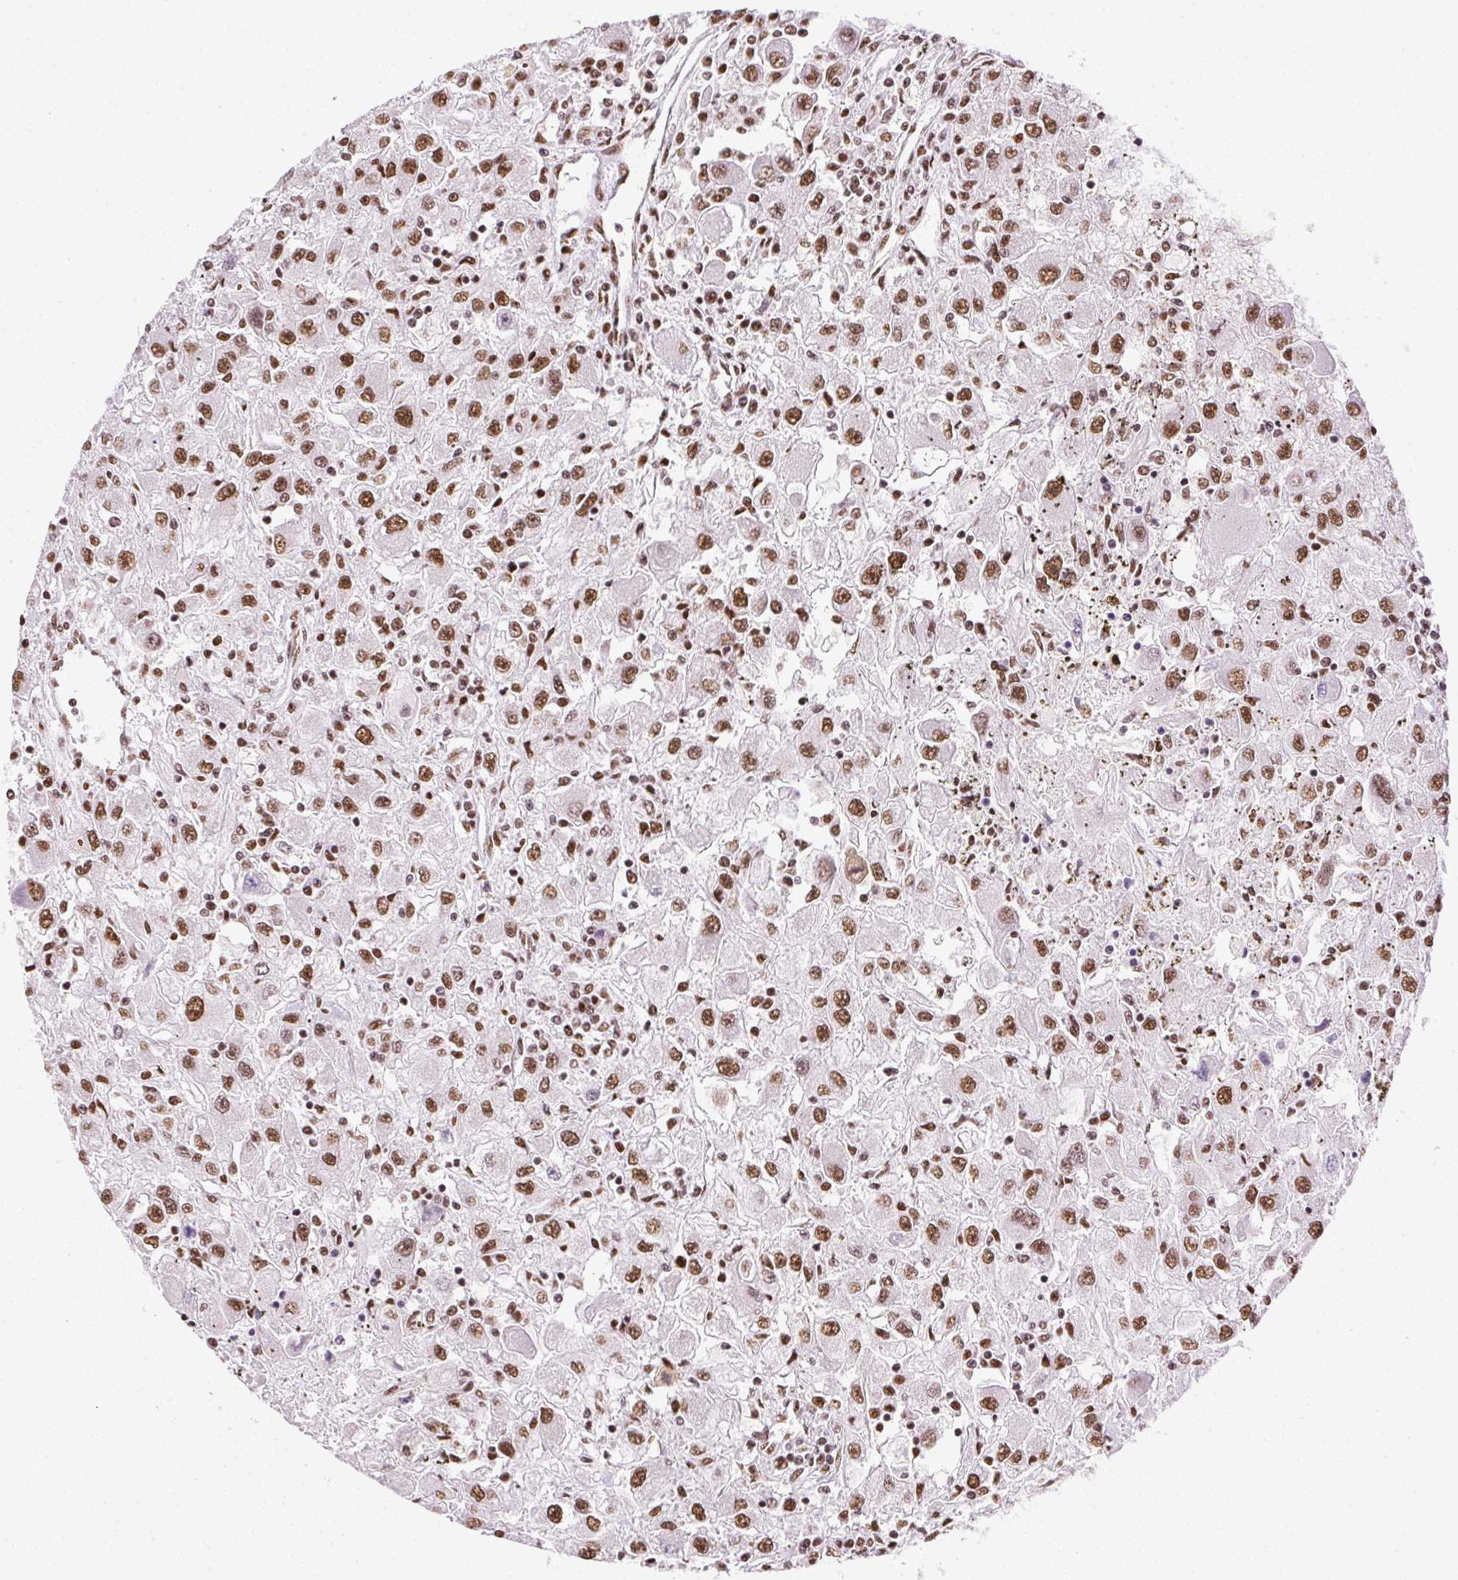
{"staining": {"intensity": "strong", "quantity": ">75%", "location": "nuclear"}, "tissue": "renal cancer", "cell_type": "Tumor cells", "image_type": "cancer", "snomed": [{"axis": "morphology", "description": "Adenocarcinoma, NOS"}, {"axis": "topography", "description": "Kidney"}], "caption": "Immunohistochemistry (IHC) histopathology image of neoplastic tissue: human renal cancer (adenocarcinoma) stained using immunohistochemistry shows high levels of strong protein expression localized specifically in the nuclear of tumor cells, appearing as a nuclear brown color.", "gene": "TRA2B", "patient": {"sex": "female", "age": 67}}